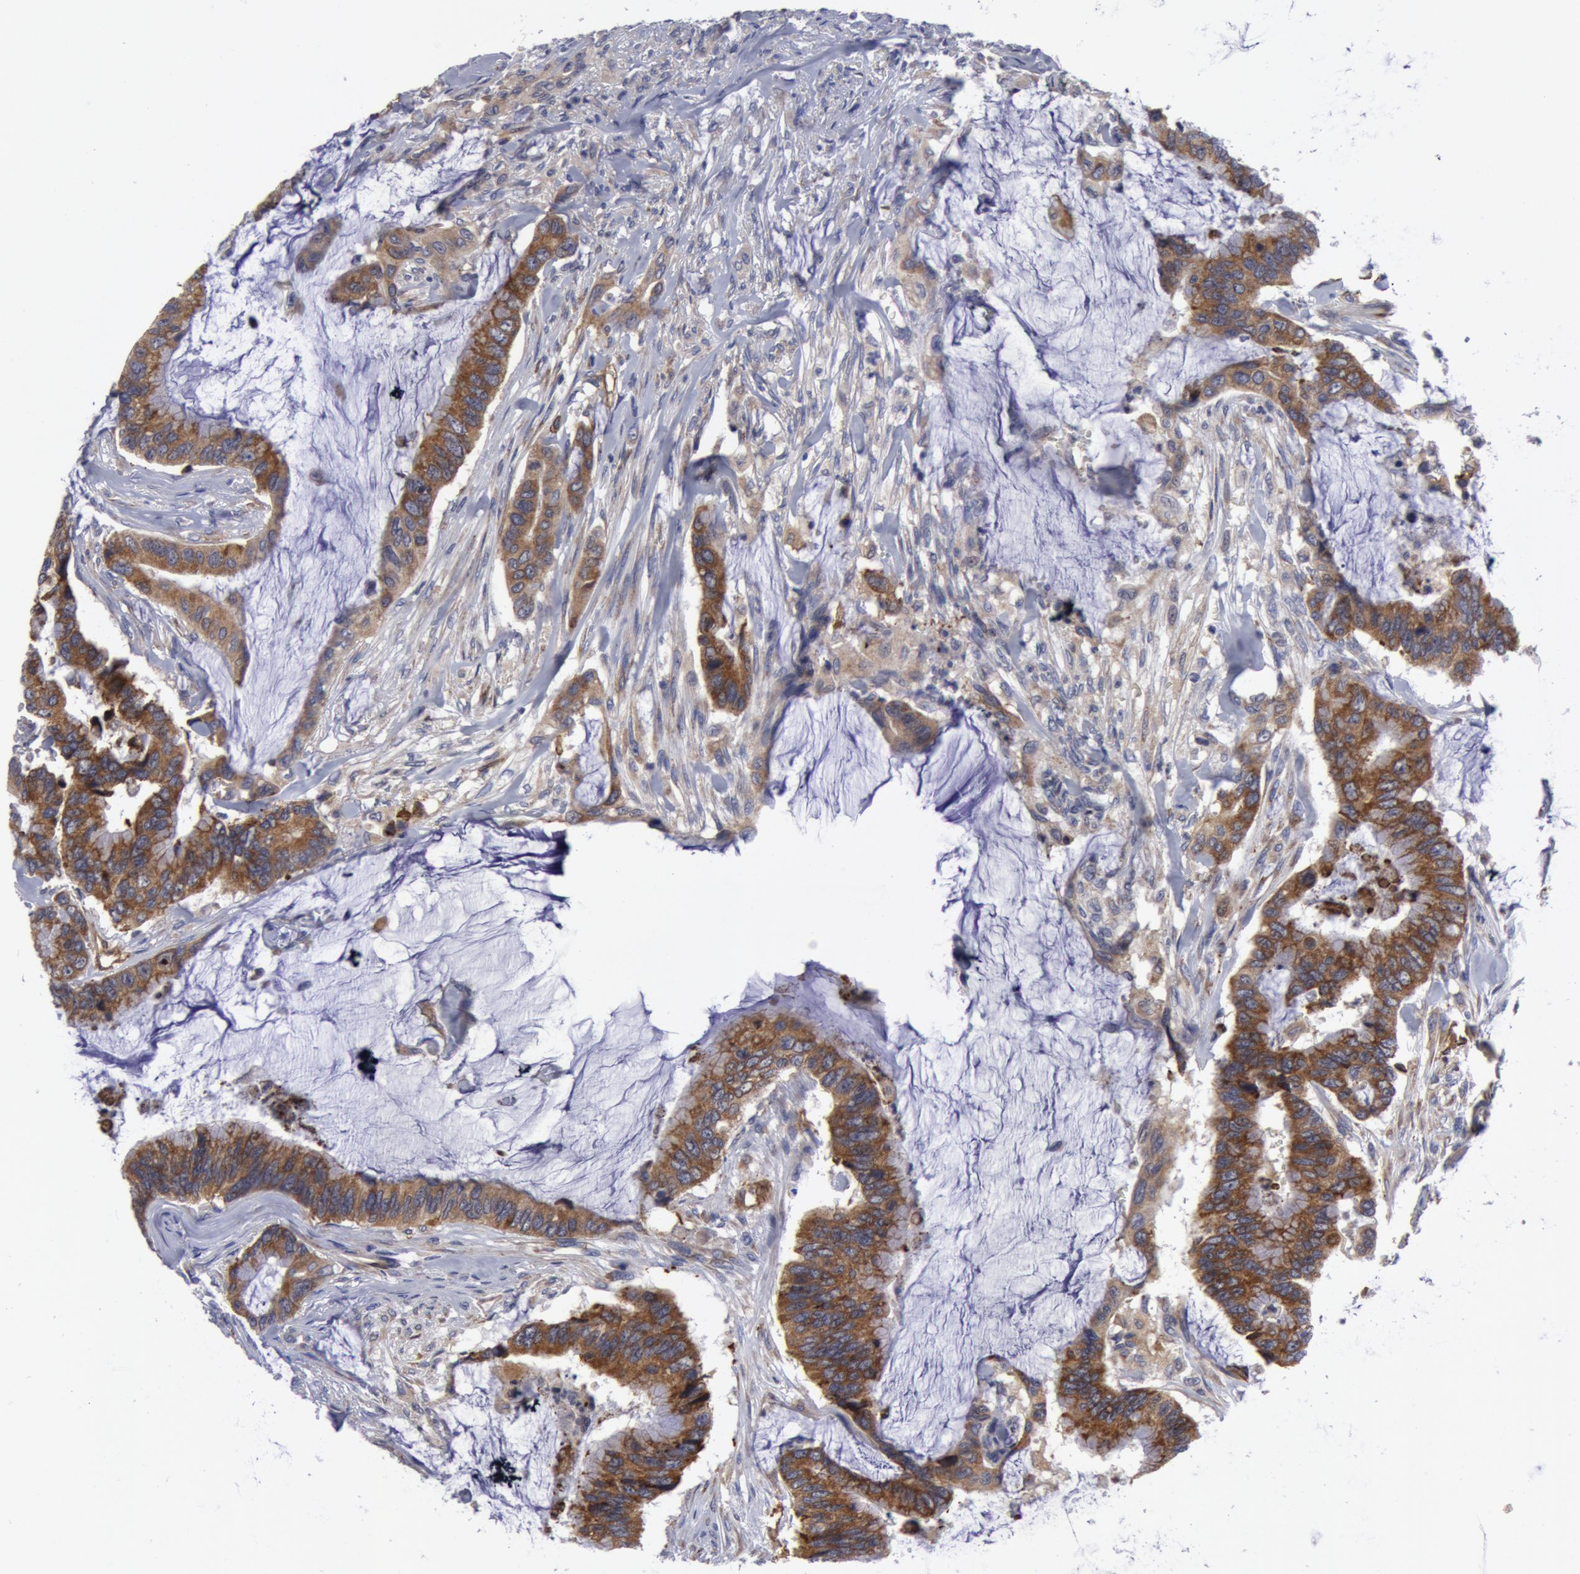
{"staining": {"intensity": "moderate", "quantity": ">75%", "location": "cytoplasmic/membranous"}, "tissue": "colorectal cancer", "cell_type": "Tumor cells", "image_type": "cancer", "snomed": [{"axis": "morphology", "description": "Adenocarcinoma, NOS"}, {"axis": "topography", "description": "Rectum"}], "caption": "Colorectal cancer (adenocarcinoma) tissue displays moderate cytoplasmic/membranous positivity in approximately >75% of tumor cells, visualized by immunohistochemistry.", "gene": "IL23A", "patient": {"sex": "female", "age": 59}}